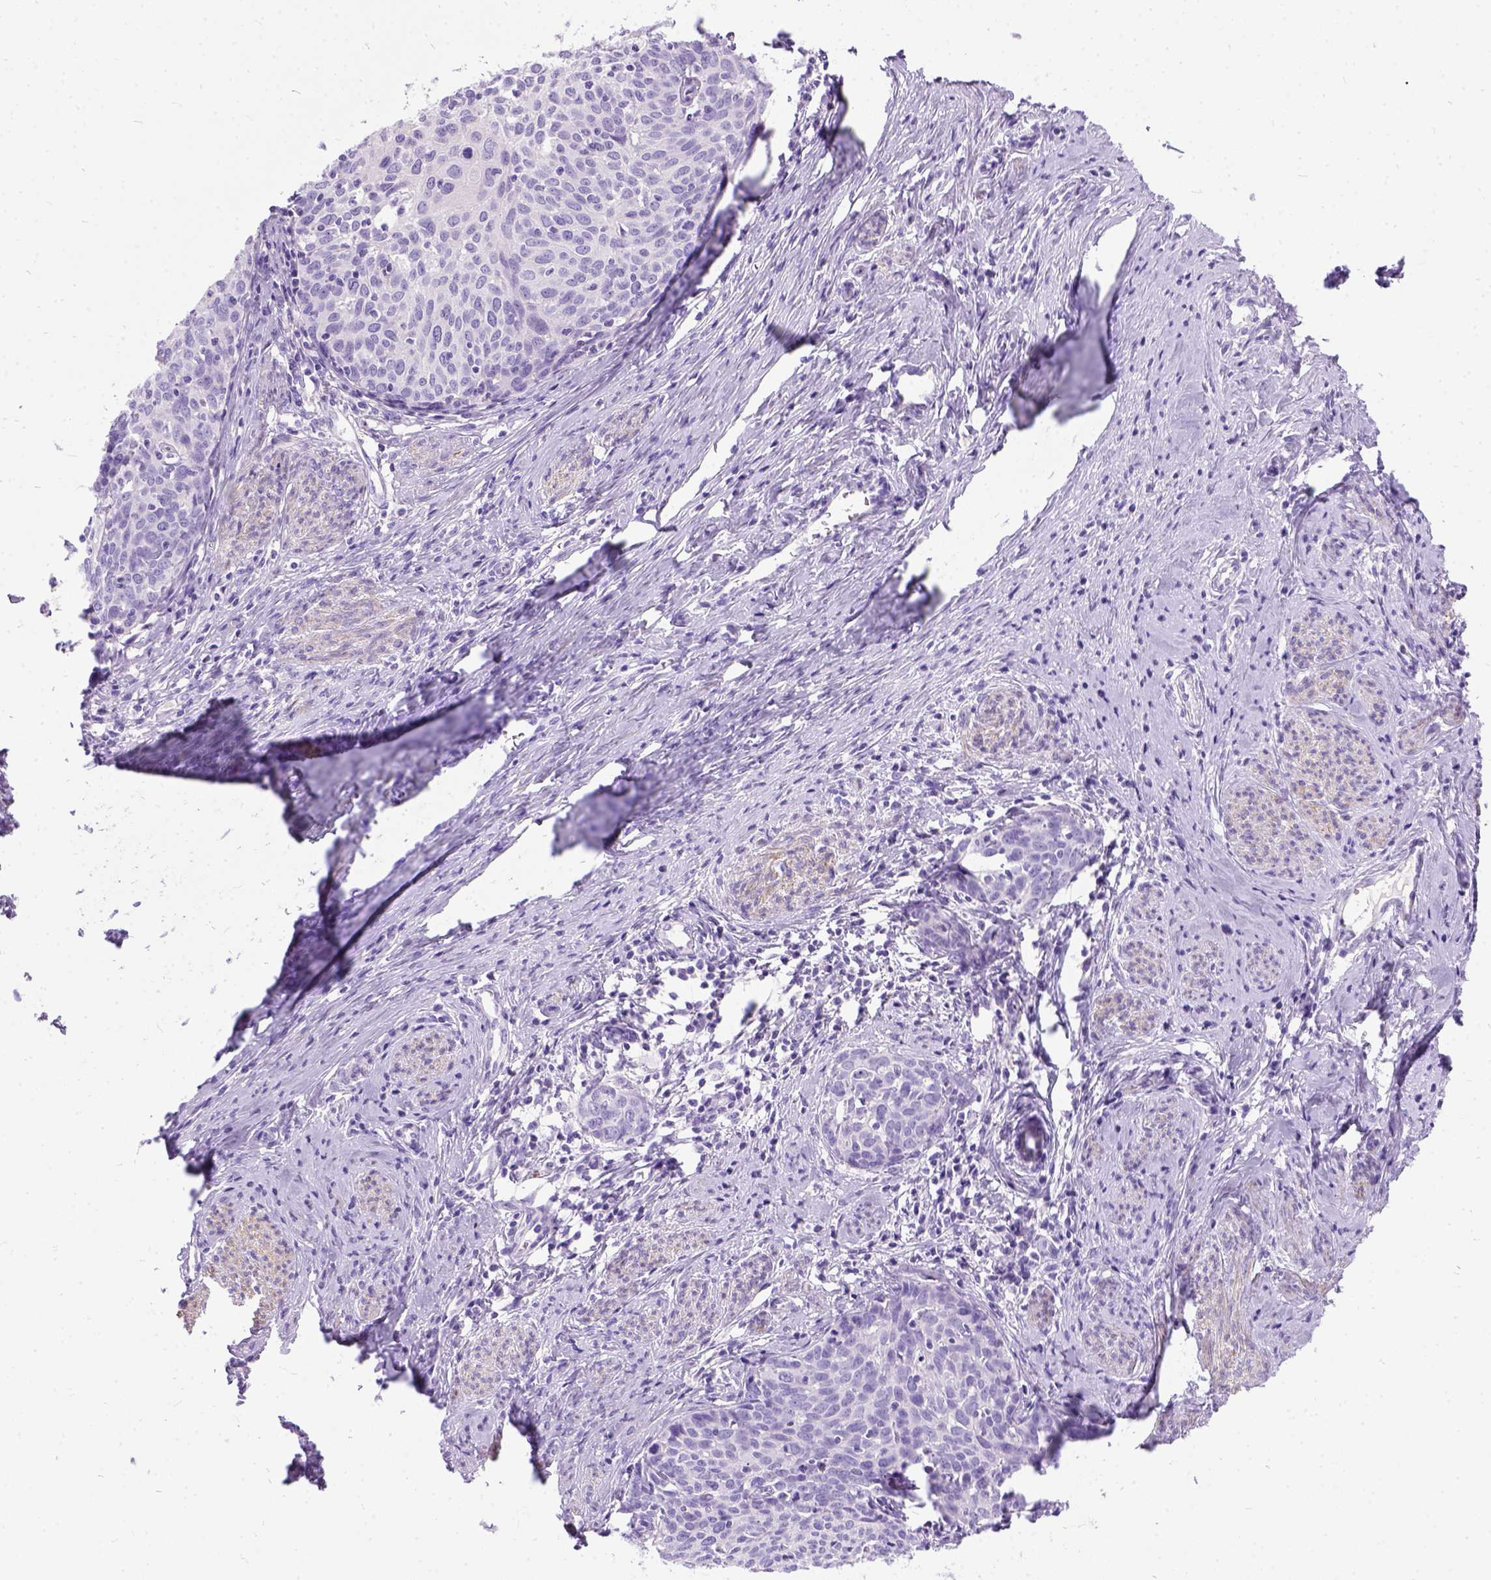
{"staining": {"intensity": "negative", "quantity": "none", "location": "none"}, "tissue": "cervical cancer", "cell_type": "Tumor cells", "image_type": "cancer", "snomed": [{"axis": "morphology", "description": "Squamous cell carcinoma, NOS"}, {"axis": "topography", "description": "Cervix"}], "caption": "Immunohistochemistry (IHC) micrograph of neoplastic tissue: squamous cell carcinoma (cervical) stained with DAB displays no significant protein positivity in tumor cells.", "gene": "PRG2", "patient": {"sex": "female", "age": 62}}